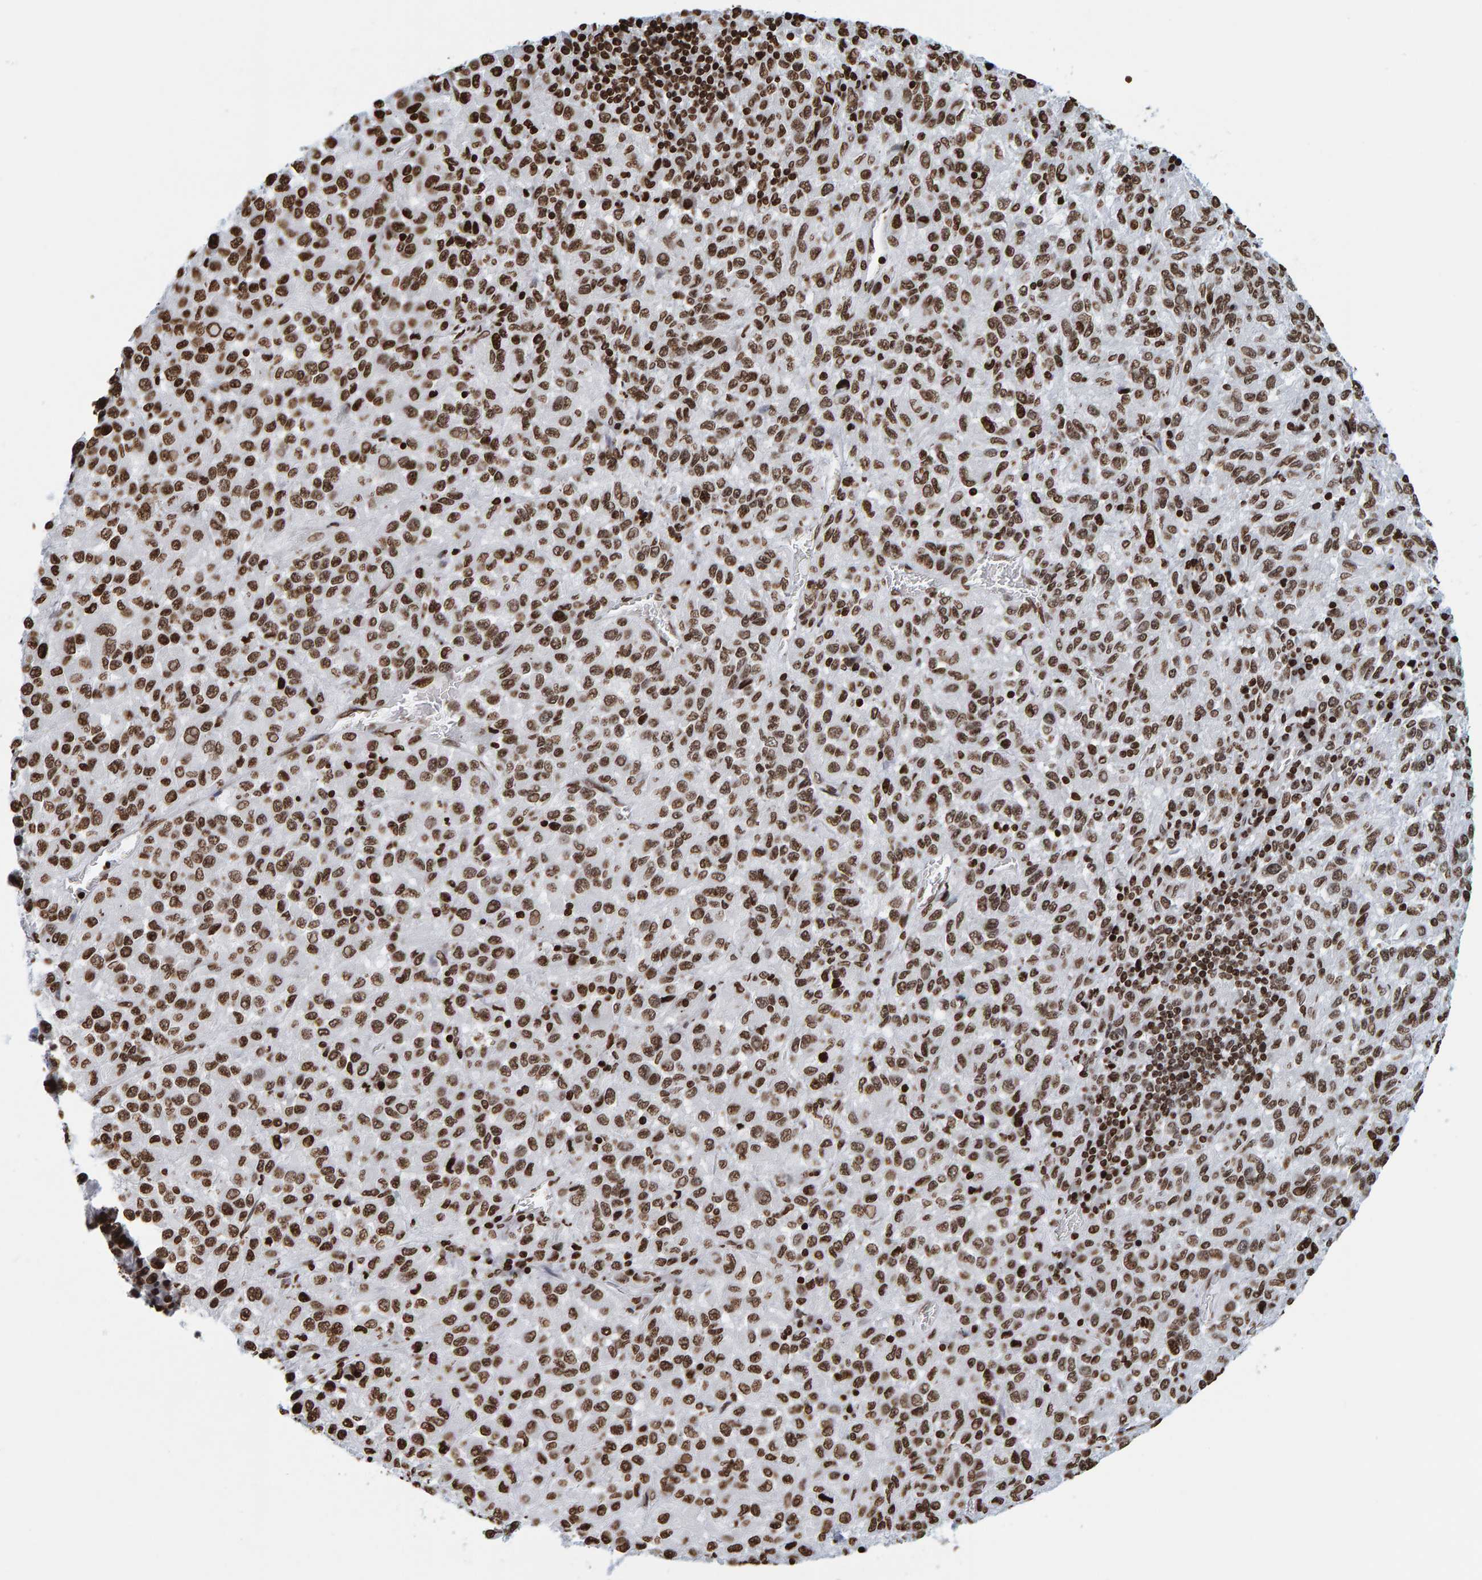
{"staining": {"intensity": "strong", "quantity": ">75%", "location": "nuclear"}, "tissue": "skin cancer", "cell_type": "Tumor cells", "image_type": "cancer", "snomed": [{"axis": "morphology", "description": "Squamous cell carcinoma, NOS"}, {"axis": "topography", "description": "Skin"}], "caption": "Immunohistochemical staining of human squamous cell carcinoma (skin) reveals high levels of strong nuclear positivity in about >75% of tumor cells. The staining was performed using DAB, with brown indicating positive protein expression. Nuclei are stained blue with hematoxylin.", "gene": "BRF2", "patient": {"sex": "female", "age": 73}}